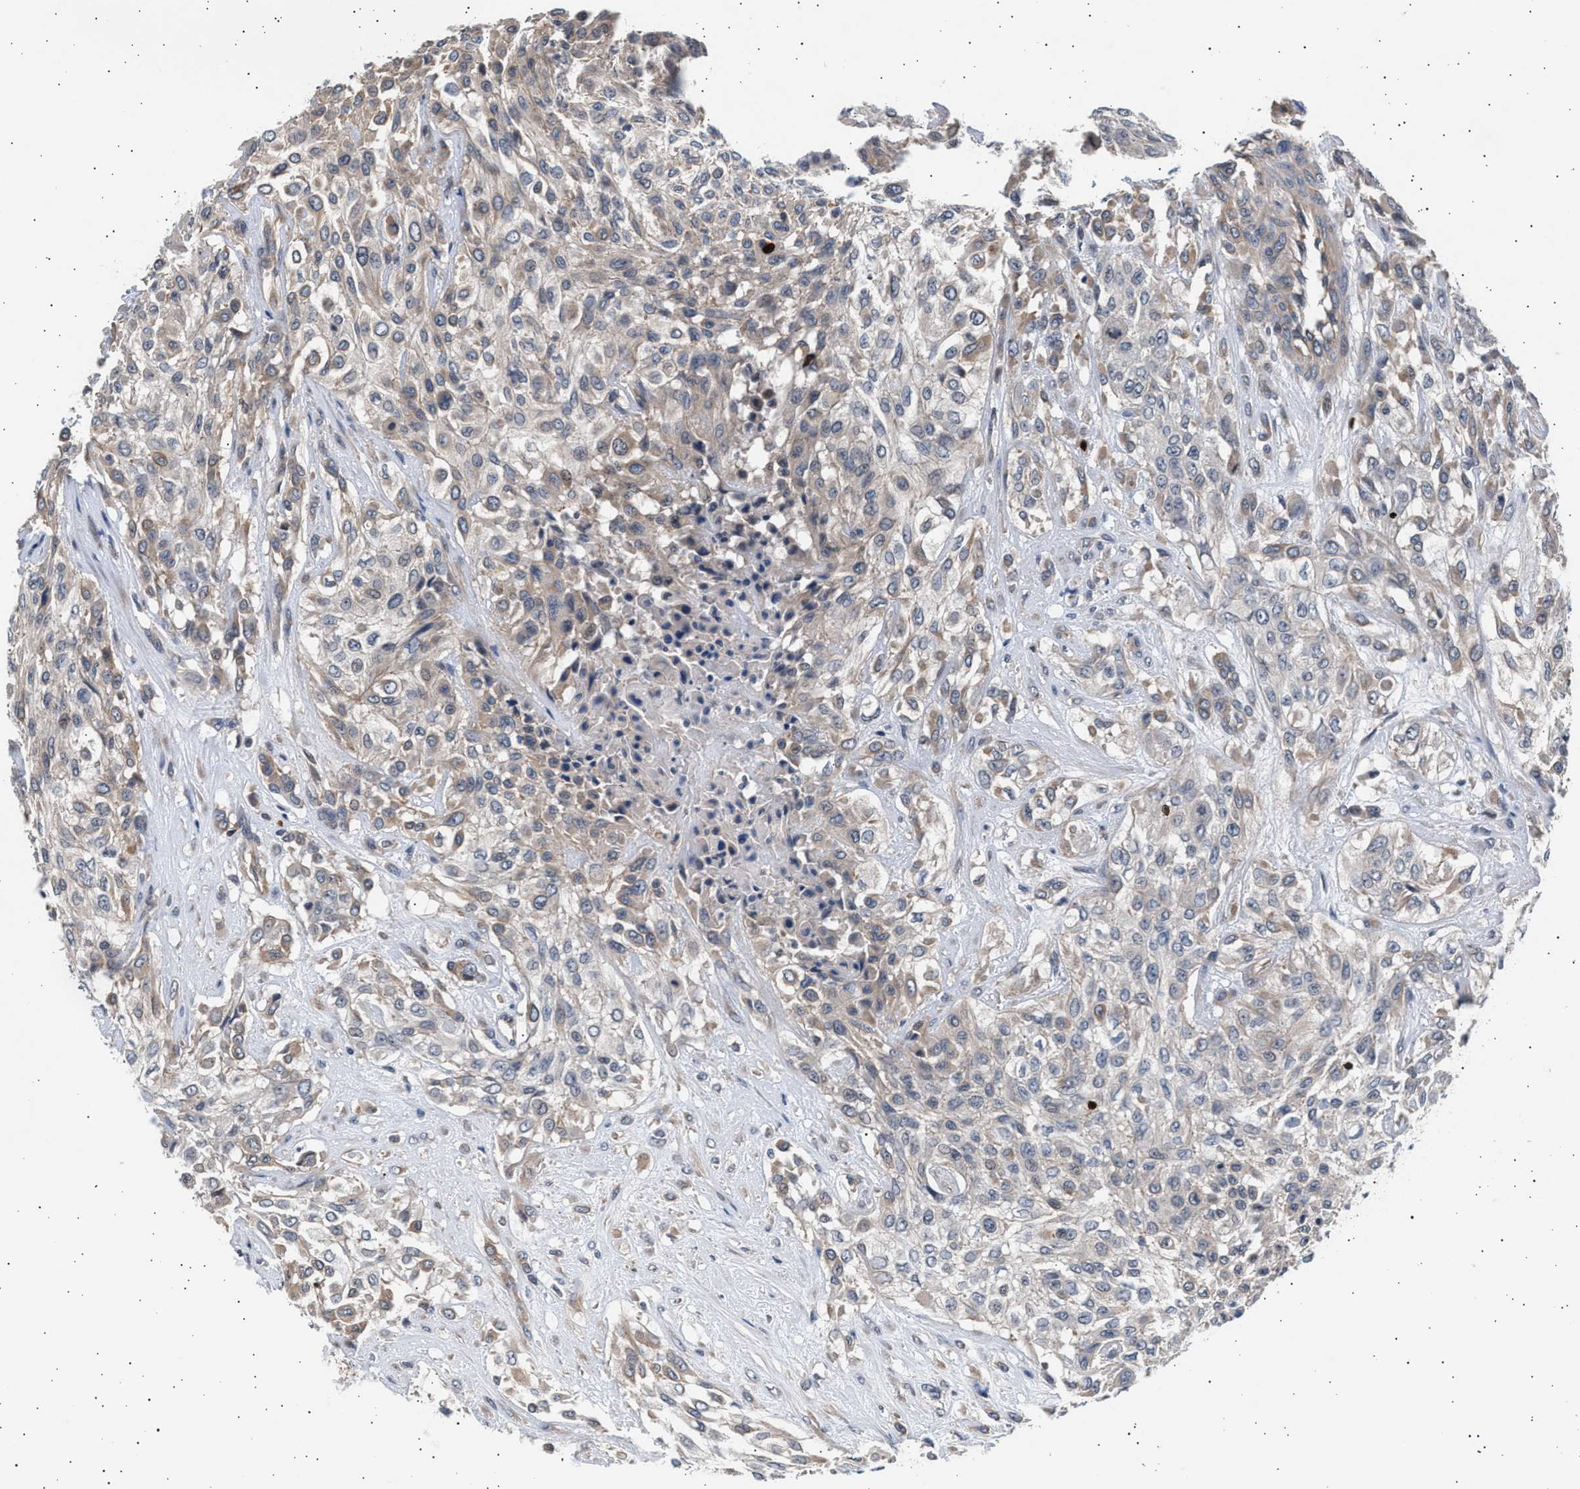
{"staining": {"intensity": "weak", "quantity": "<25%", "location": "cytoplasmic/membranous"}, "tissue": "urothelial cancer", "cell_type": "Tumor cells", "image_type": "cancer", "snomed": [{"axis": "morphology", "description": "Urothelial carcinoma, High grade"}, {"axis": "topography", "description": "Urinary bladder"}], "caption": "A photomicrograph of human urothelial cancer is negative for staining in tumor cells.", "gene": "GRAP2", "patient": {"sex": "male", "age": 57}}